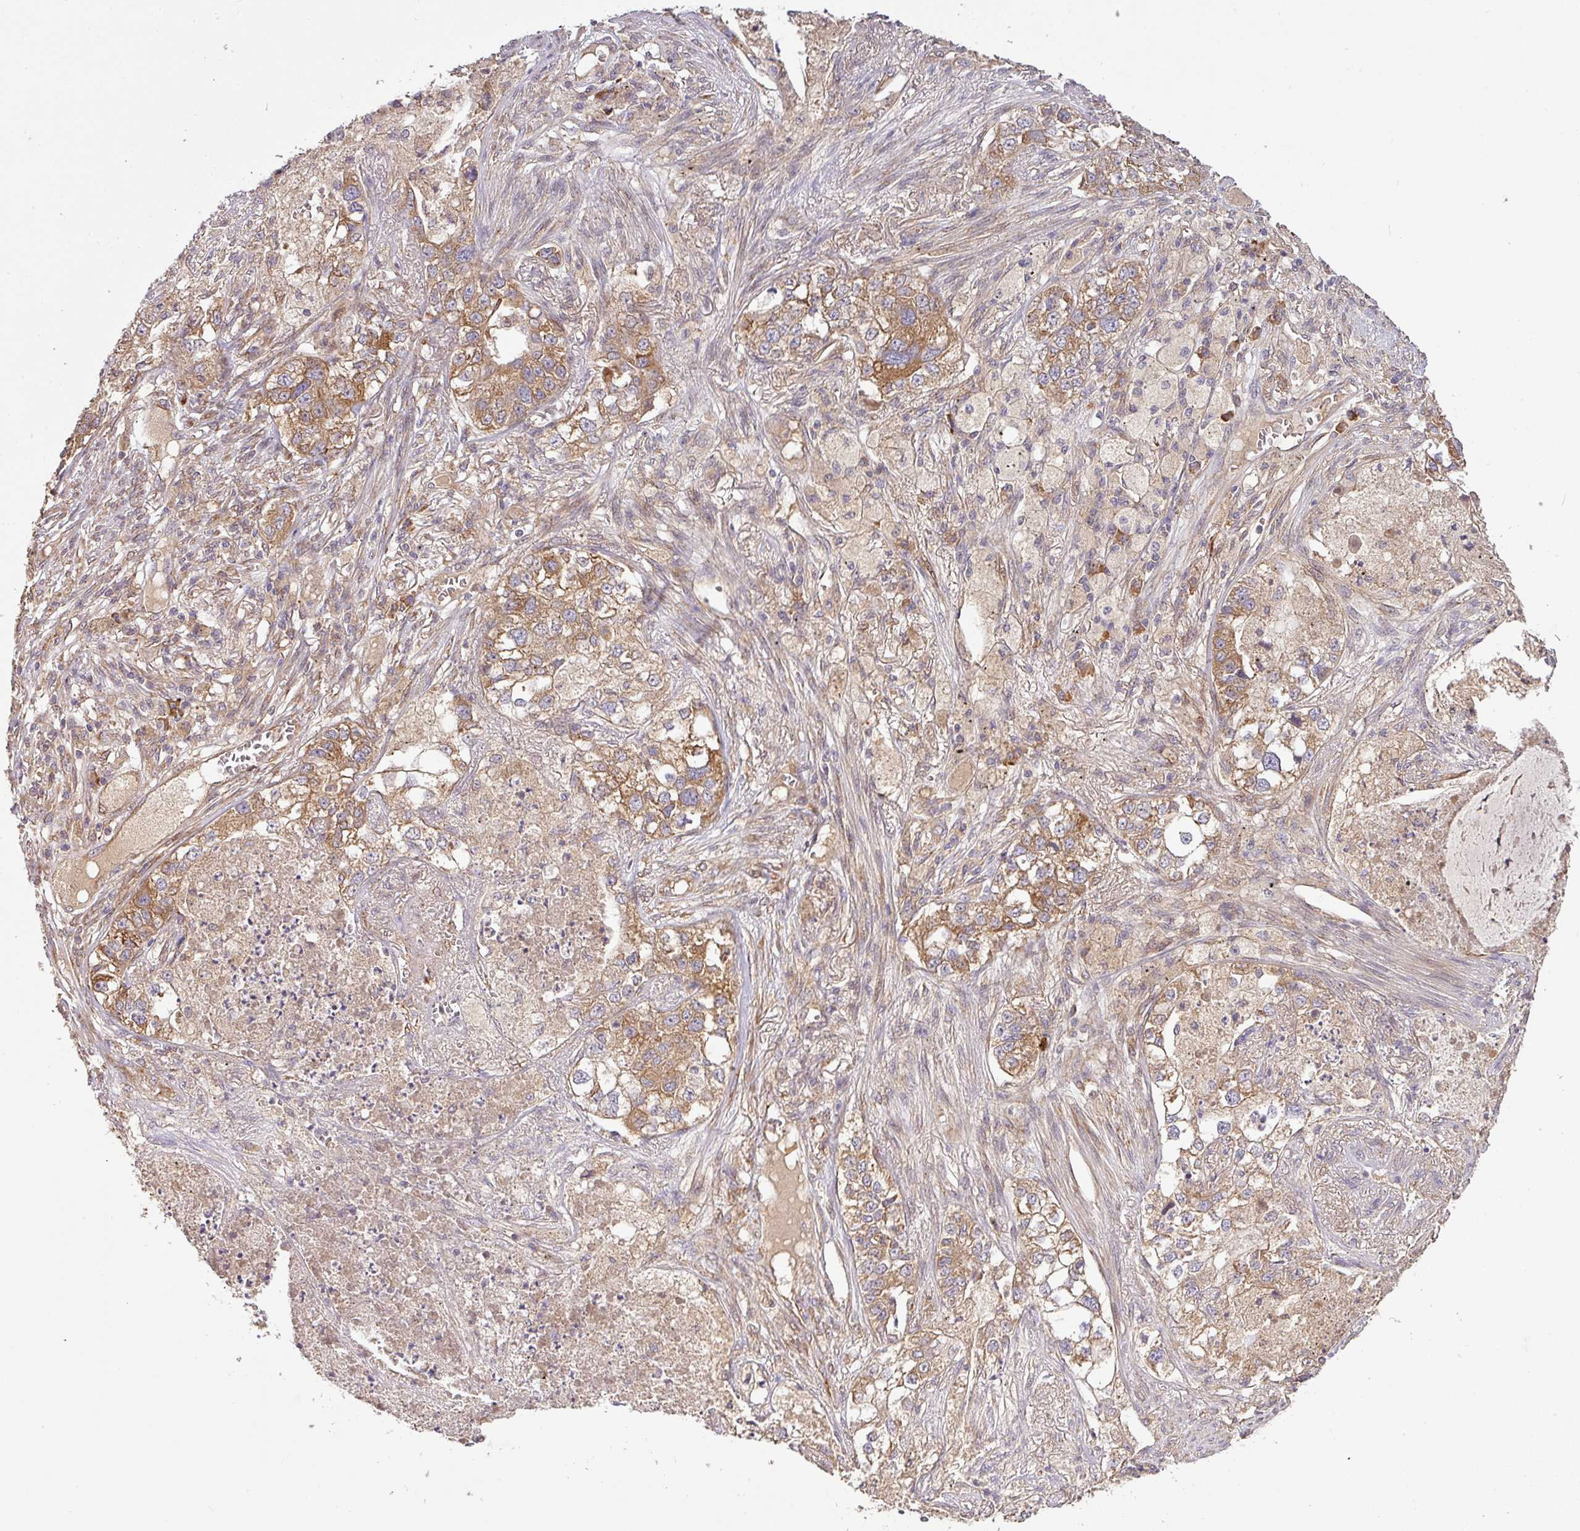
{"staining": {"intensity": "moderate", "quantity": ">75%", "location": "cytoplasmic/membranous"}, "tissue": "lung cancer", "cell_type": "Tumor cells", "image_type": "cancer", "snomed": [{"axis": "morphology", "description": "Adenocarcinoma, NOS"}, {"axis": "topography", "description": "Lung"}], "caption": "IHC of lung adenocarcinoma displays medium levels of moderate cytoplasmic/membranous staining in approximately >75% of tumor cells. The staining was performed using DAB (3,3'-diaminobenzidine) to visualize the protein expression in brown, while the nuclei were stained in blue with hematoxylin (Magnification: 20x).", "gene": "GALP", "patient": {"sex": "male", "age": 49}}